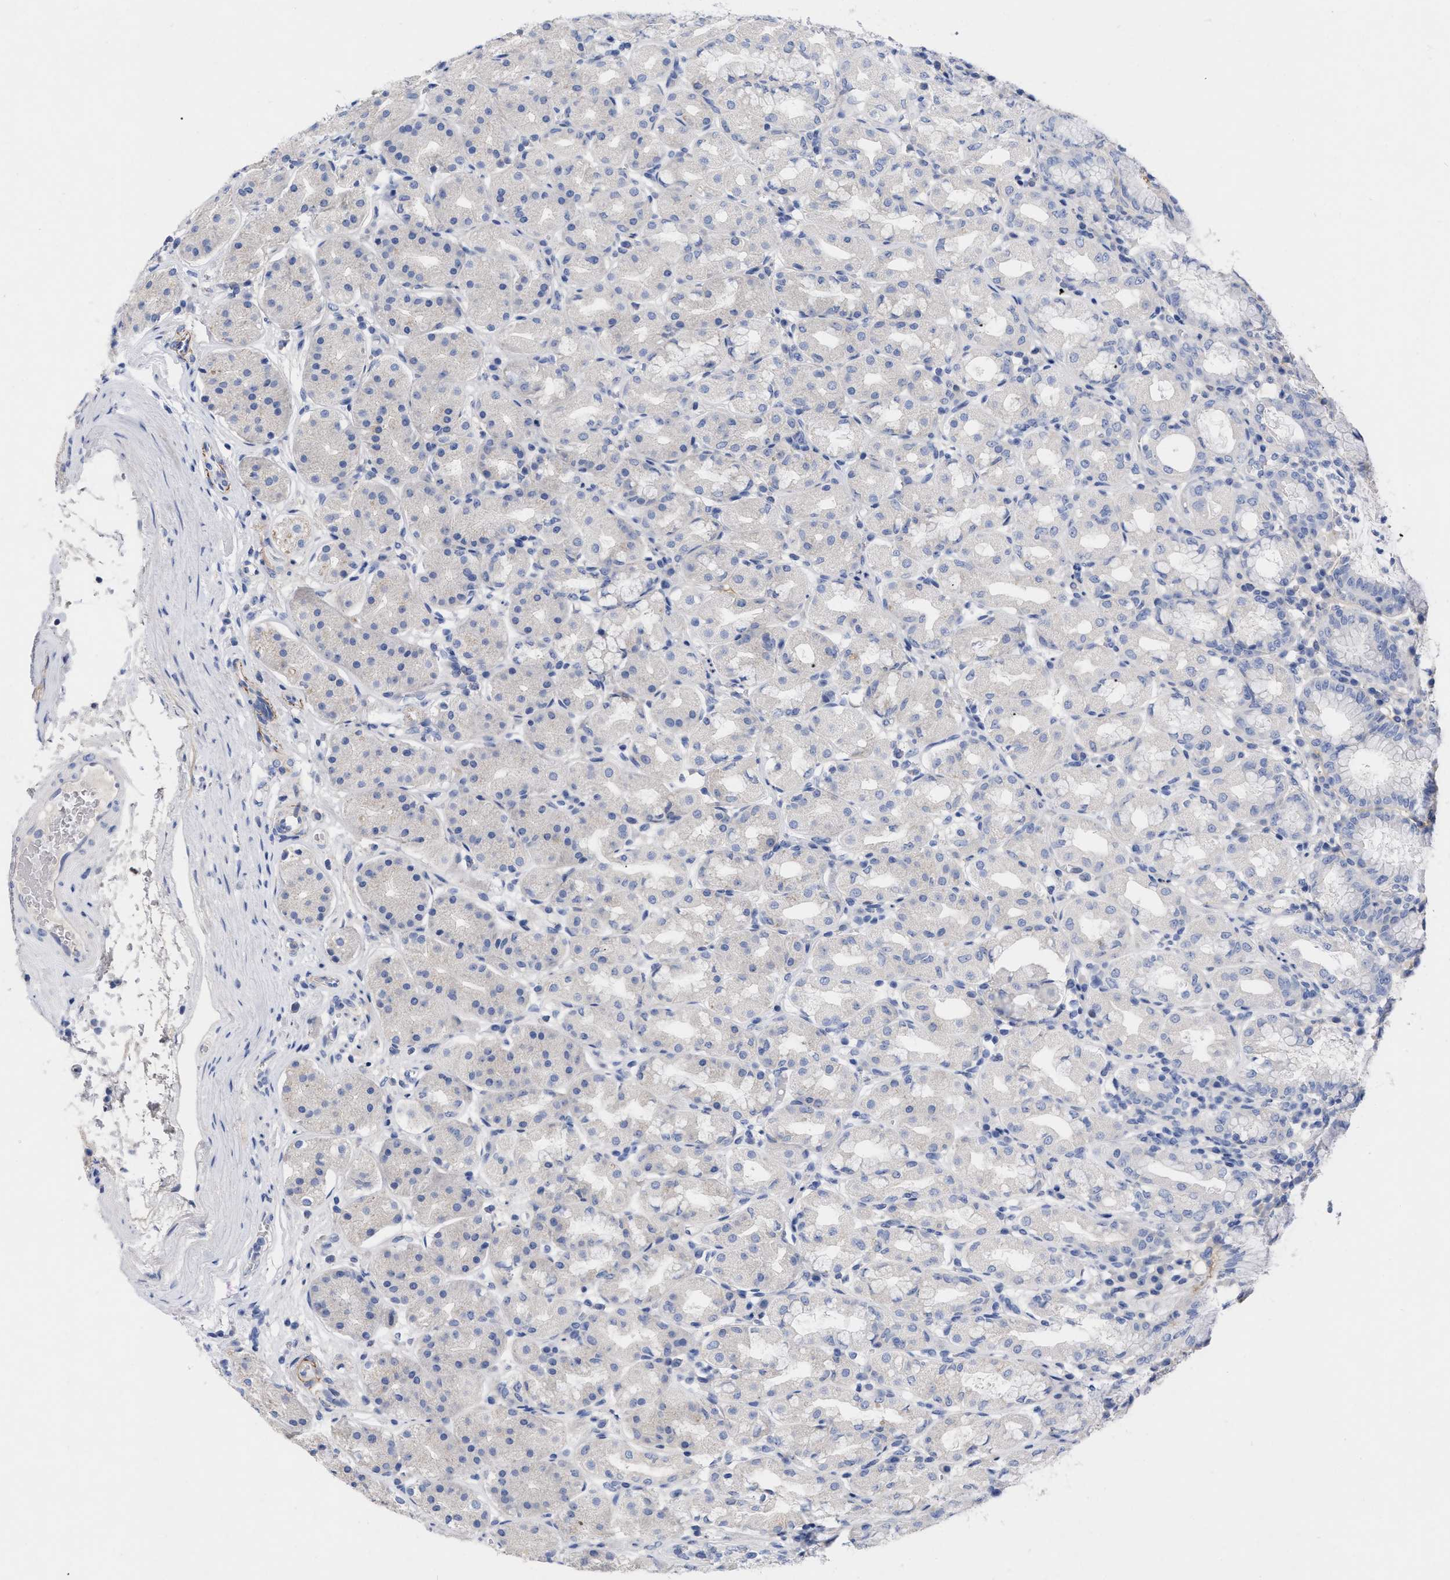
{"staining": {"intensity": "negative", "quantity": "none", "location": "none"}, "tissue": "stomach", "cell_type": "Glandular cells", "image_type": "normal", "snomed": [{"axis": "morphology", "description": "Normal tissue, NOS"}, {"axis": "topography", "description": "Stomach"}, {"axis": "topography", "description": "Stomach, lower"}], "caption": "Immunohistochemistry (IHC) photomicrograph of benign stomach stained for a protein (brown), which shows no staining in glandular cells.", "gene": "HAPLN1", "patient": {"sex": "female", "age": 56}}